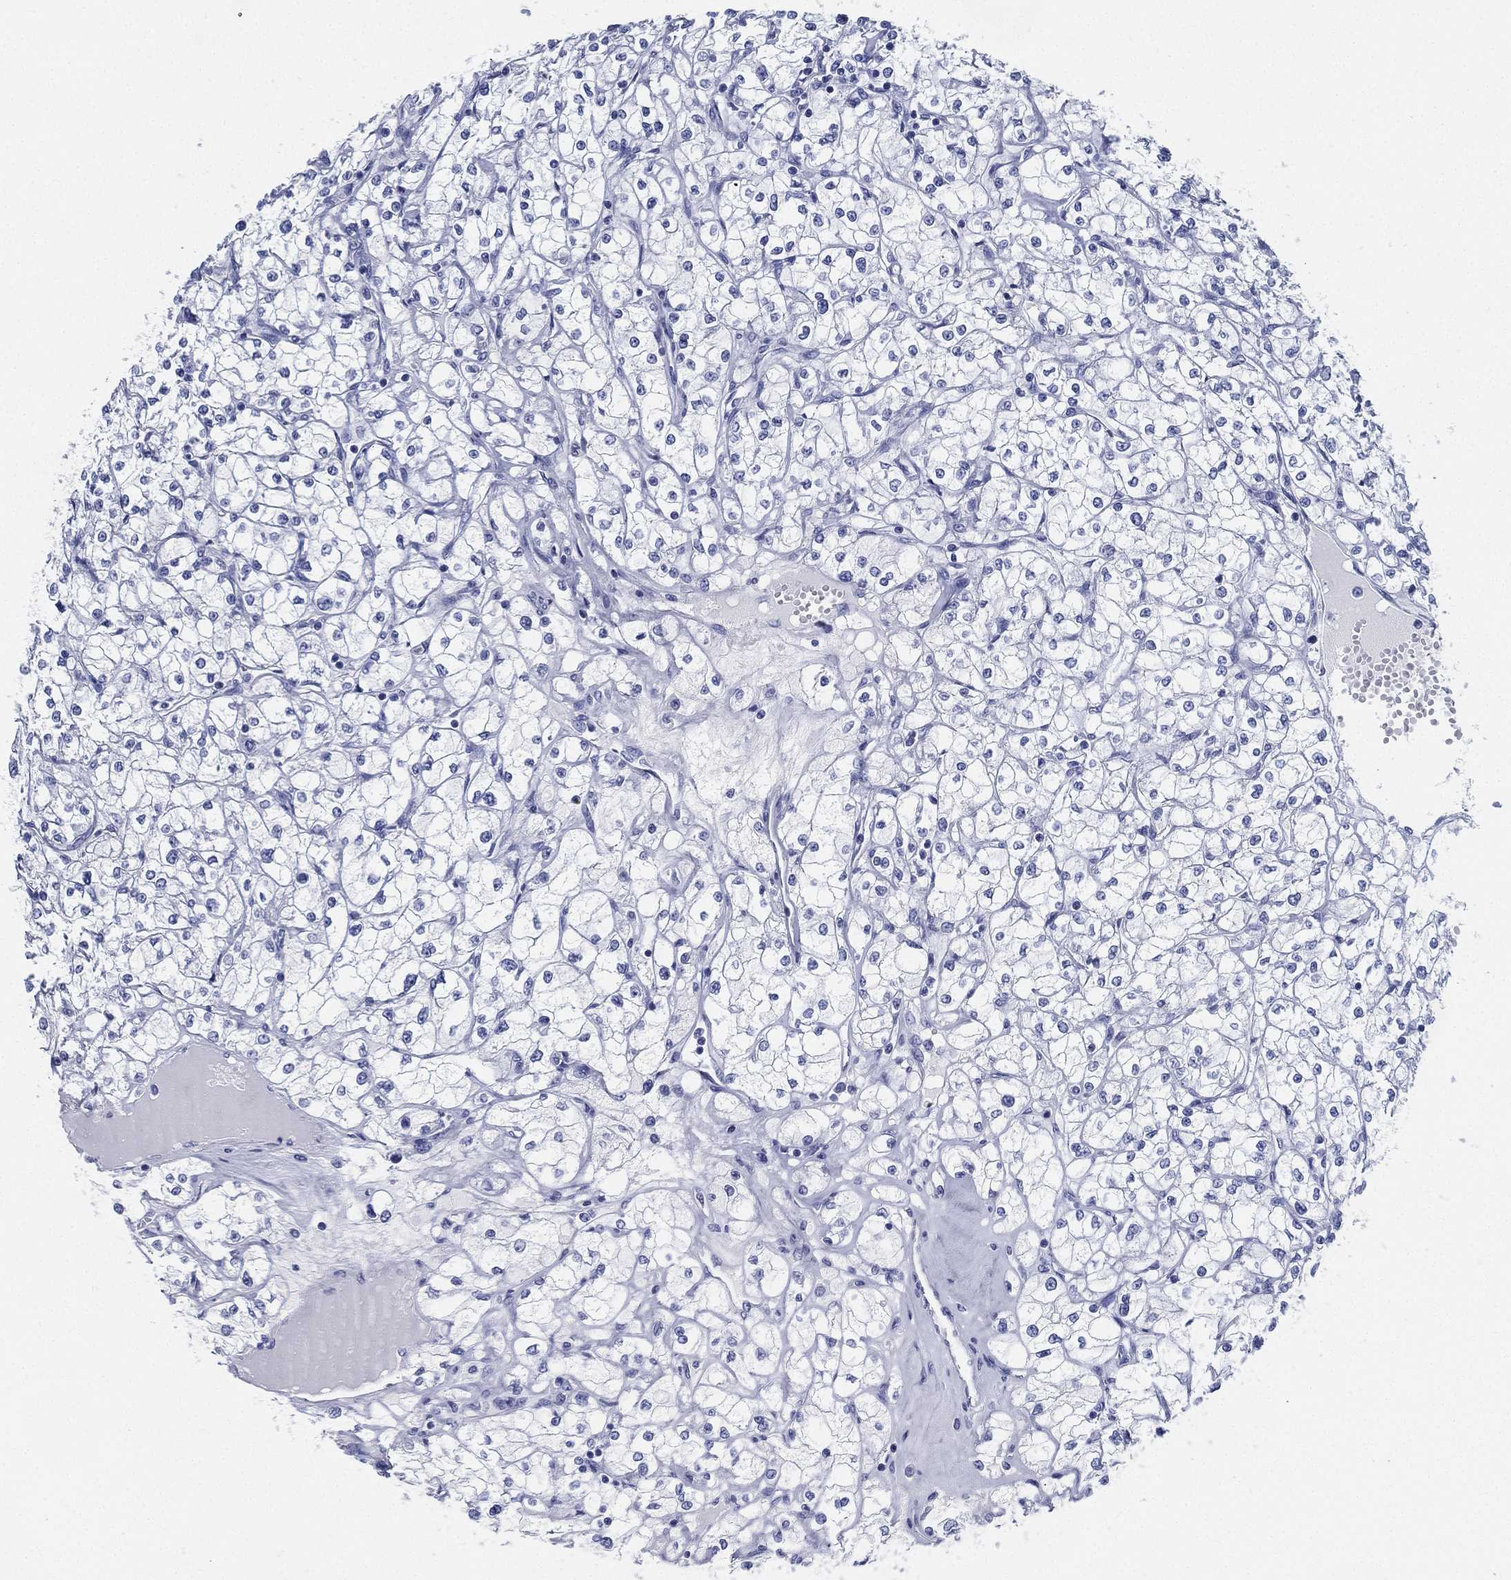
{"staining": {"intensity": "negative", "quantity": "none", "location": "none"}, "tissue": "renal cancer", "cell_type": "Tumor cells", "image_type": "cancer", "snomed": [{"axis": "morphology", "description": "Adenocarcinoma, NOS"}, {"axis": "topography", "description": "Kidney"}], "caption": "The image exhibits no staining of tumor cells in renal cancer.", "gene": "DEFB121", "patient": {"sex": "male", "age": 67}}